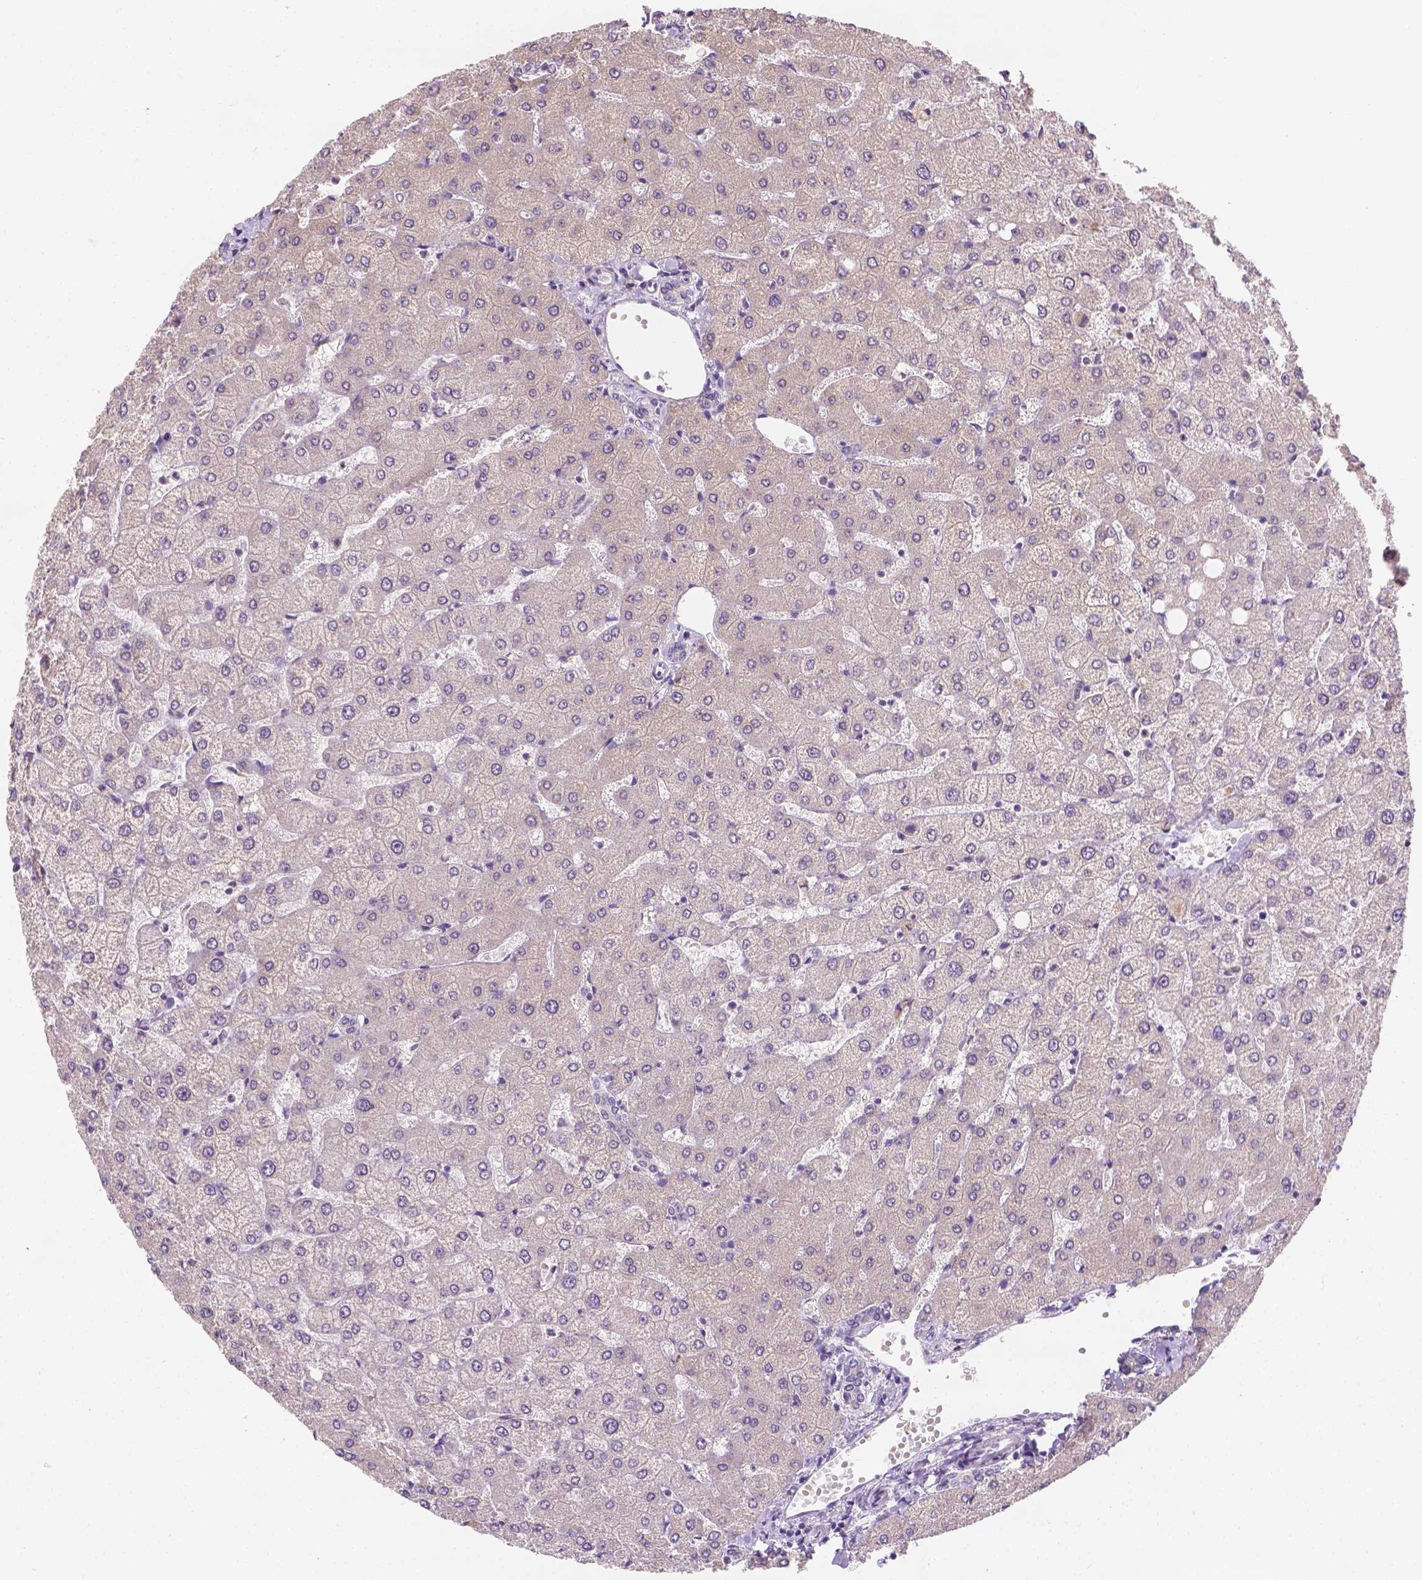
{"staining": {"intensity": "negative", "quantity": "none", "location": "none"}, "tissue": "liver", "cell_type": "Cholangiocytes", "image_type": "normal", "snomed": [{"axis": "morphology", "description": "Normal tissue, NOS"}, {"axis": "topography", "description": "Liver"}], "caption": "Immunohistochemistry (IHC) image of normal human liver stained for a protein (brown), which reveals no expression in cholangiocytes.", "gene": "FASN", "patient": {"sex": "female", "age": 54}}